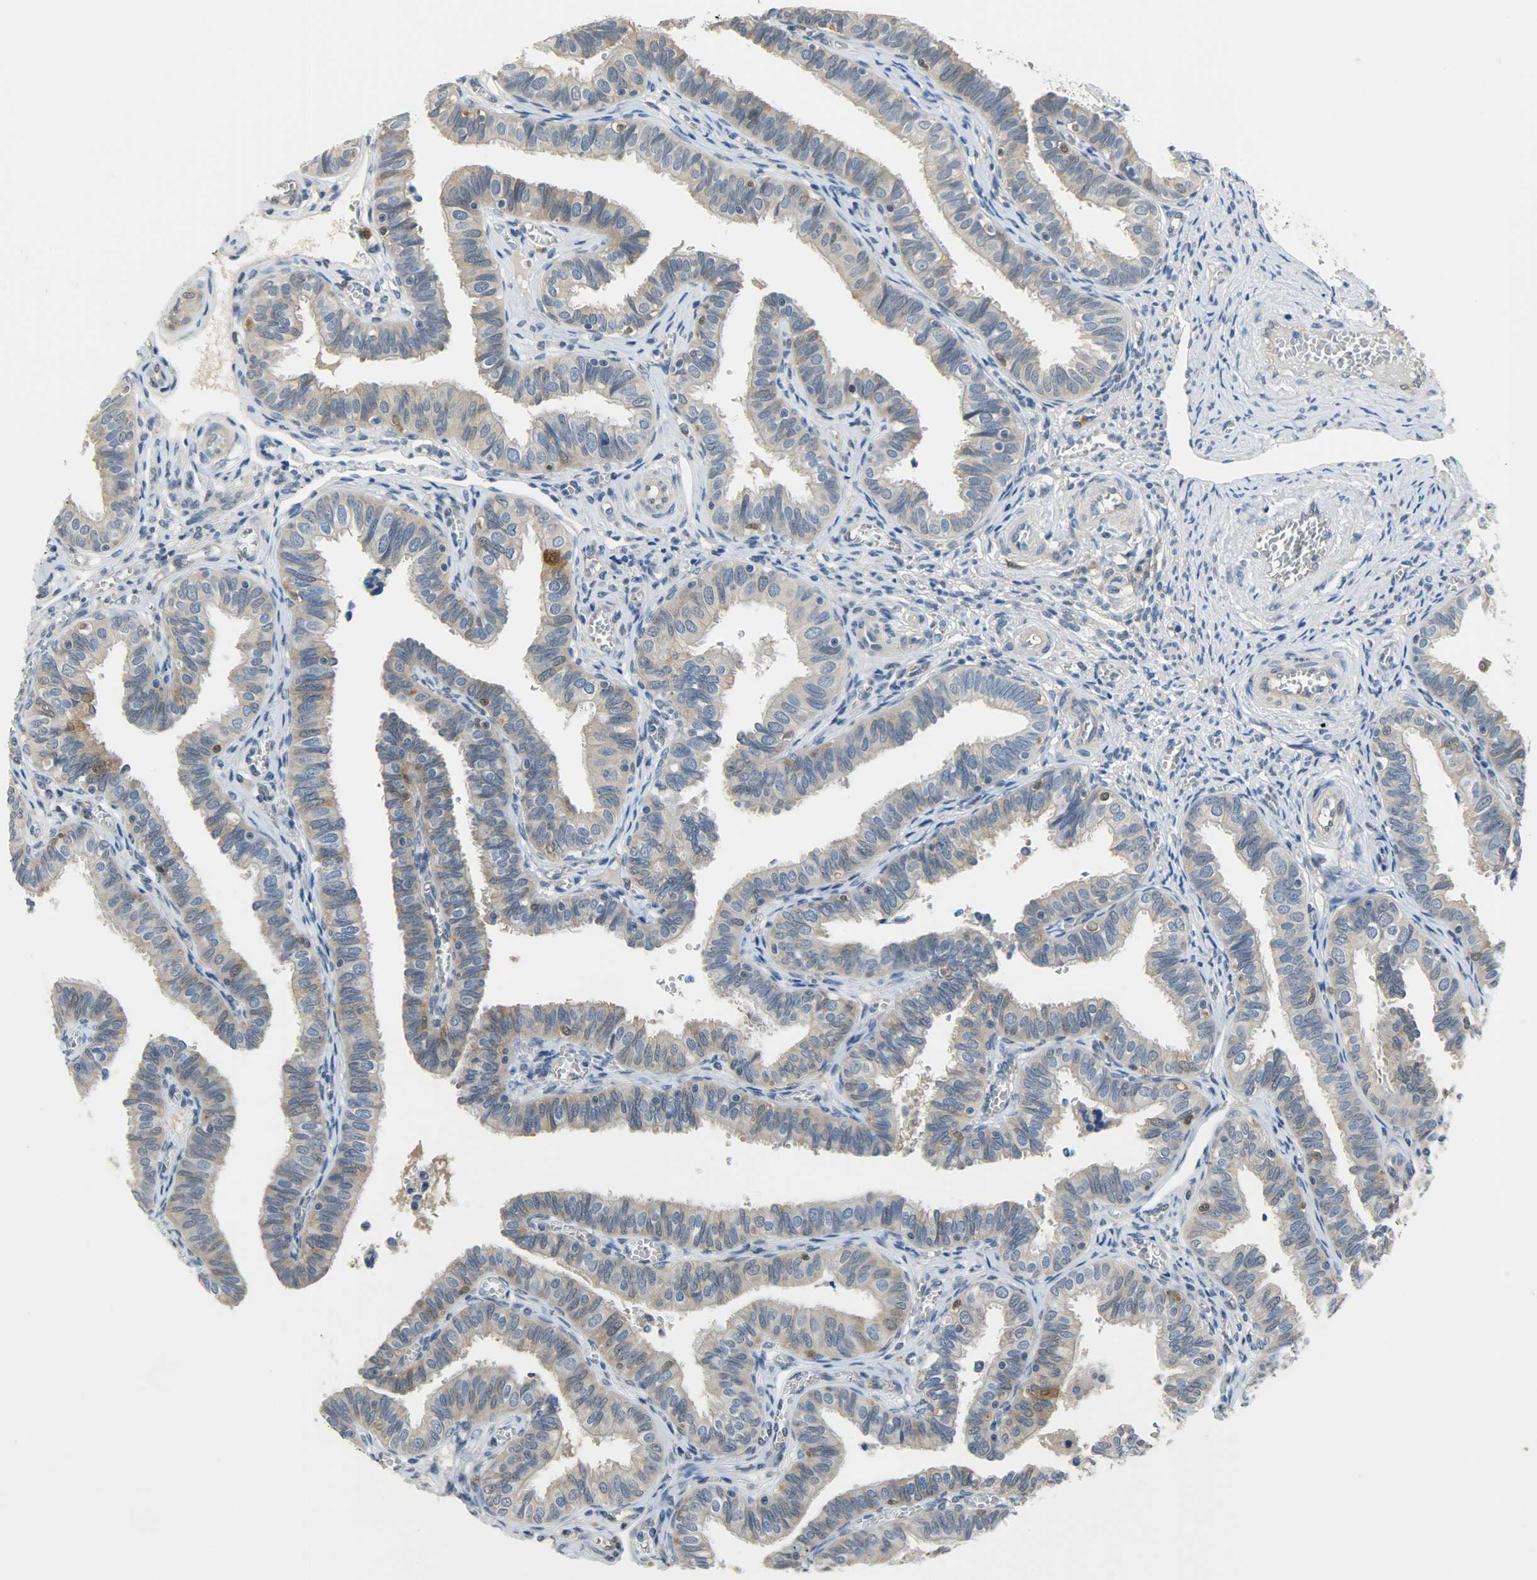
{"staining": {"intensity": "moderate", "quantity": ">75%", "location": "cytoplasmic/membranous,nuclear"}, "tissue": "fallopian tube", "cell_type": "Glandular cells", "image_type": "normal", "snomed": [{"axis": "morphology", "description": "Normal tissue, NOS"}, {"axis": "topography", "description": "Fallopian tube"}], "caption": "Immunohistochemical staining of benign human fallopian tube demonstrates moderate cytoplasmic/membranous,nuclear protein expression in about >75% of glandular cells. The protein is shown in brown color, while the nuclei are stained blue.", "gene": "EIF4EBP1", "patient": {"sex": "female", "age": 46}}